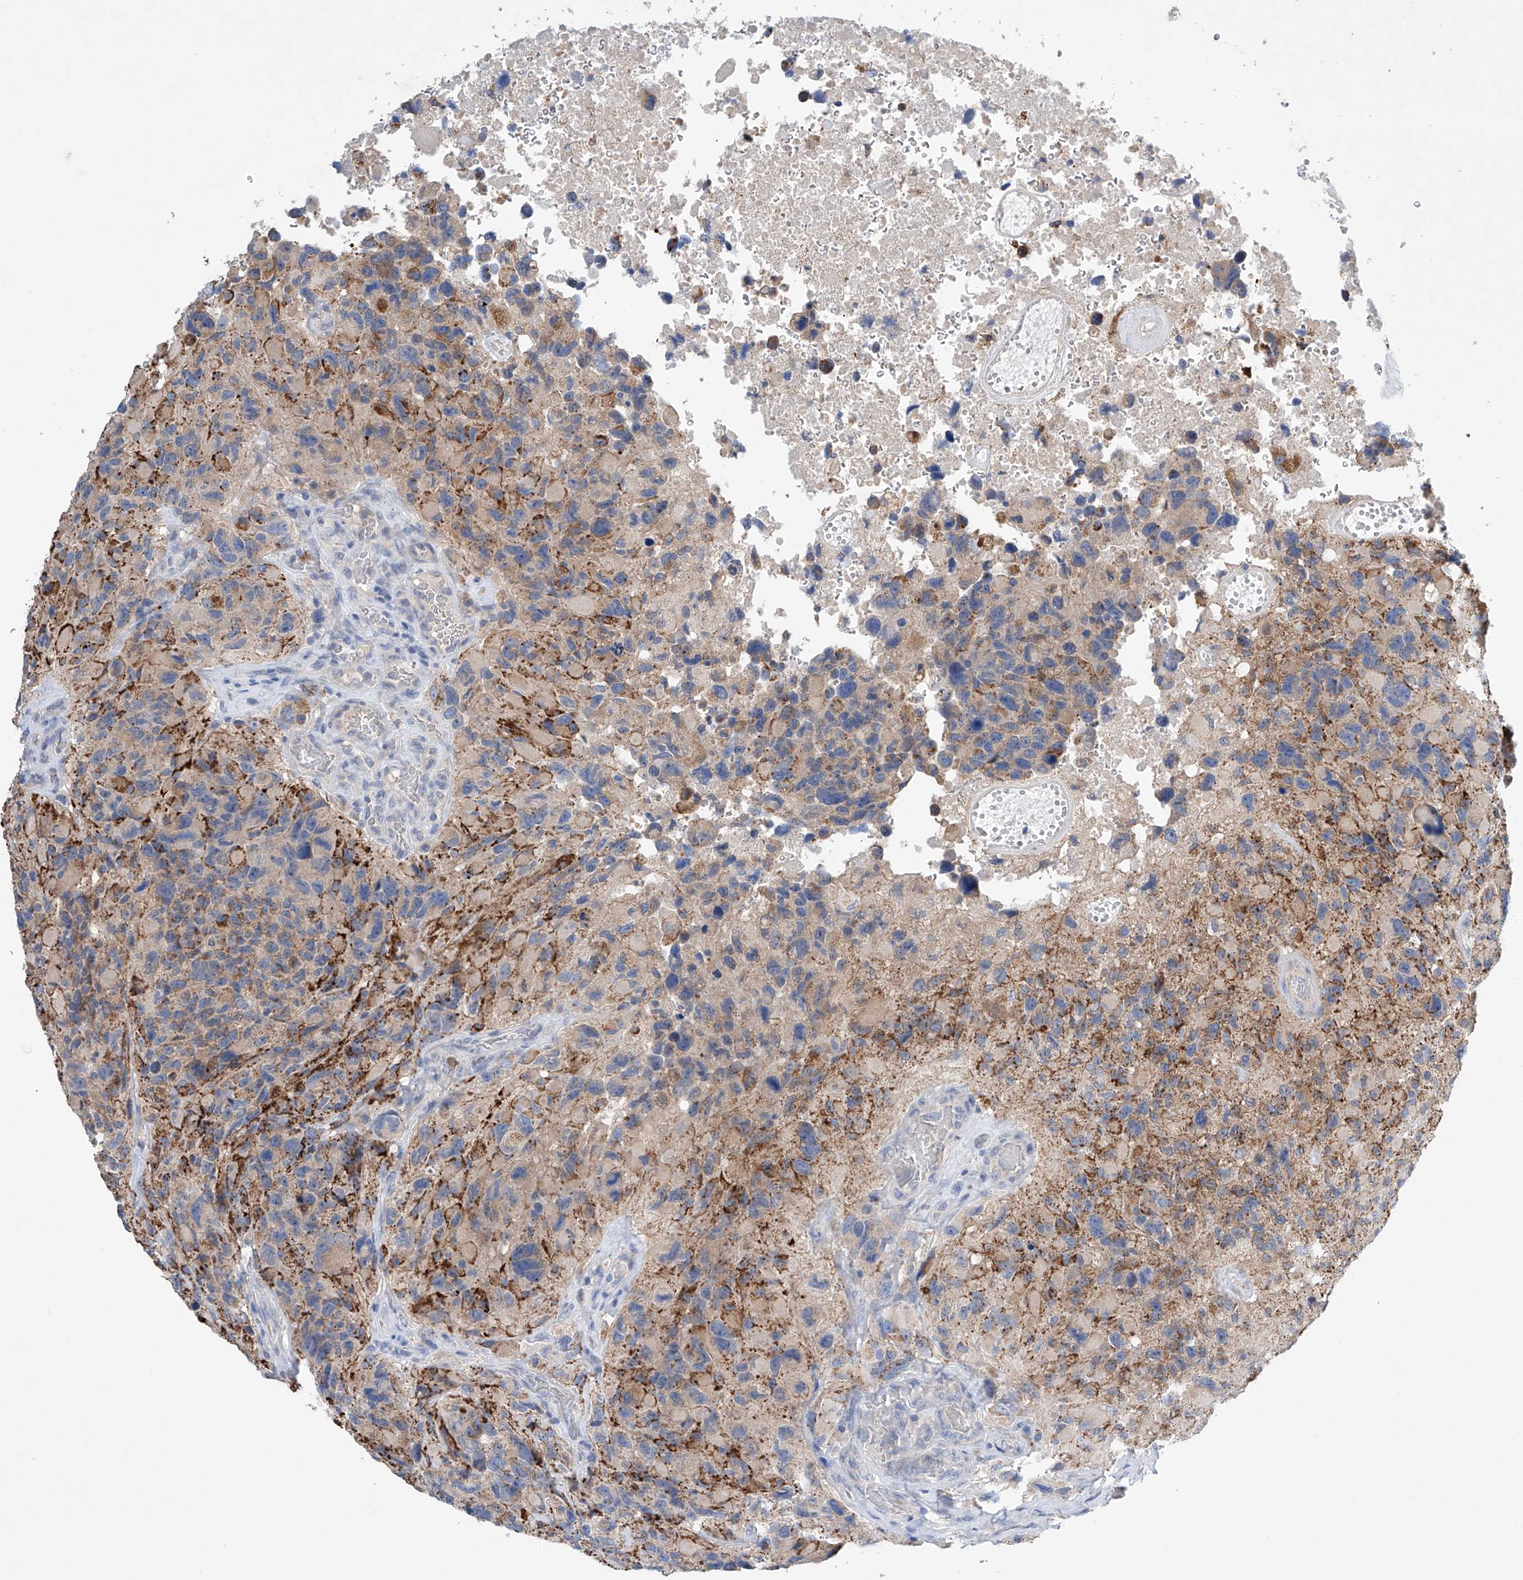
{"staining": {"intensity": "negative", "quantity": "none", "location": "none"}, "tissue": "glioma", "cell_type": "Tumor cells", "image_type": "cancer", "snomed": [{"axis": "morphology", "description": "Glioma, malignant, High grade"}, {"axis": "topography", "description": "Brain"}], "caption": "Immunohistochemistry of human malignant high-grade glioma displays no positivity in tumor cells.", "gene": "GPC4", "patient": {"sex": "male", "age": 69}}